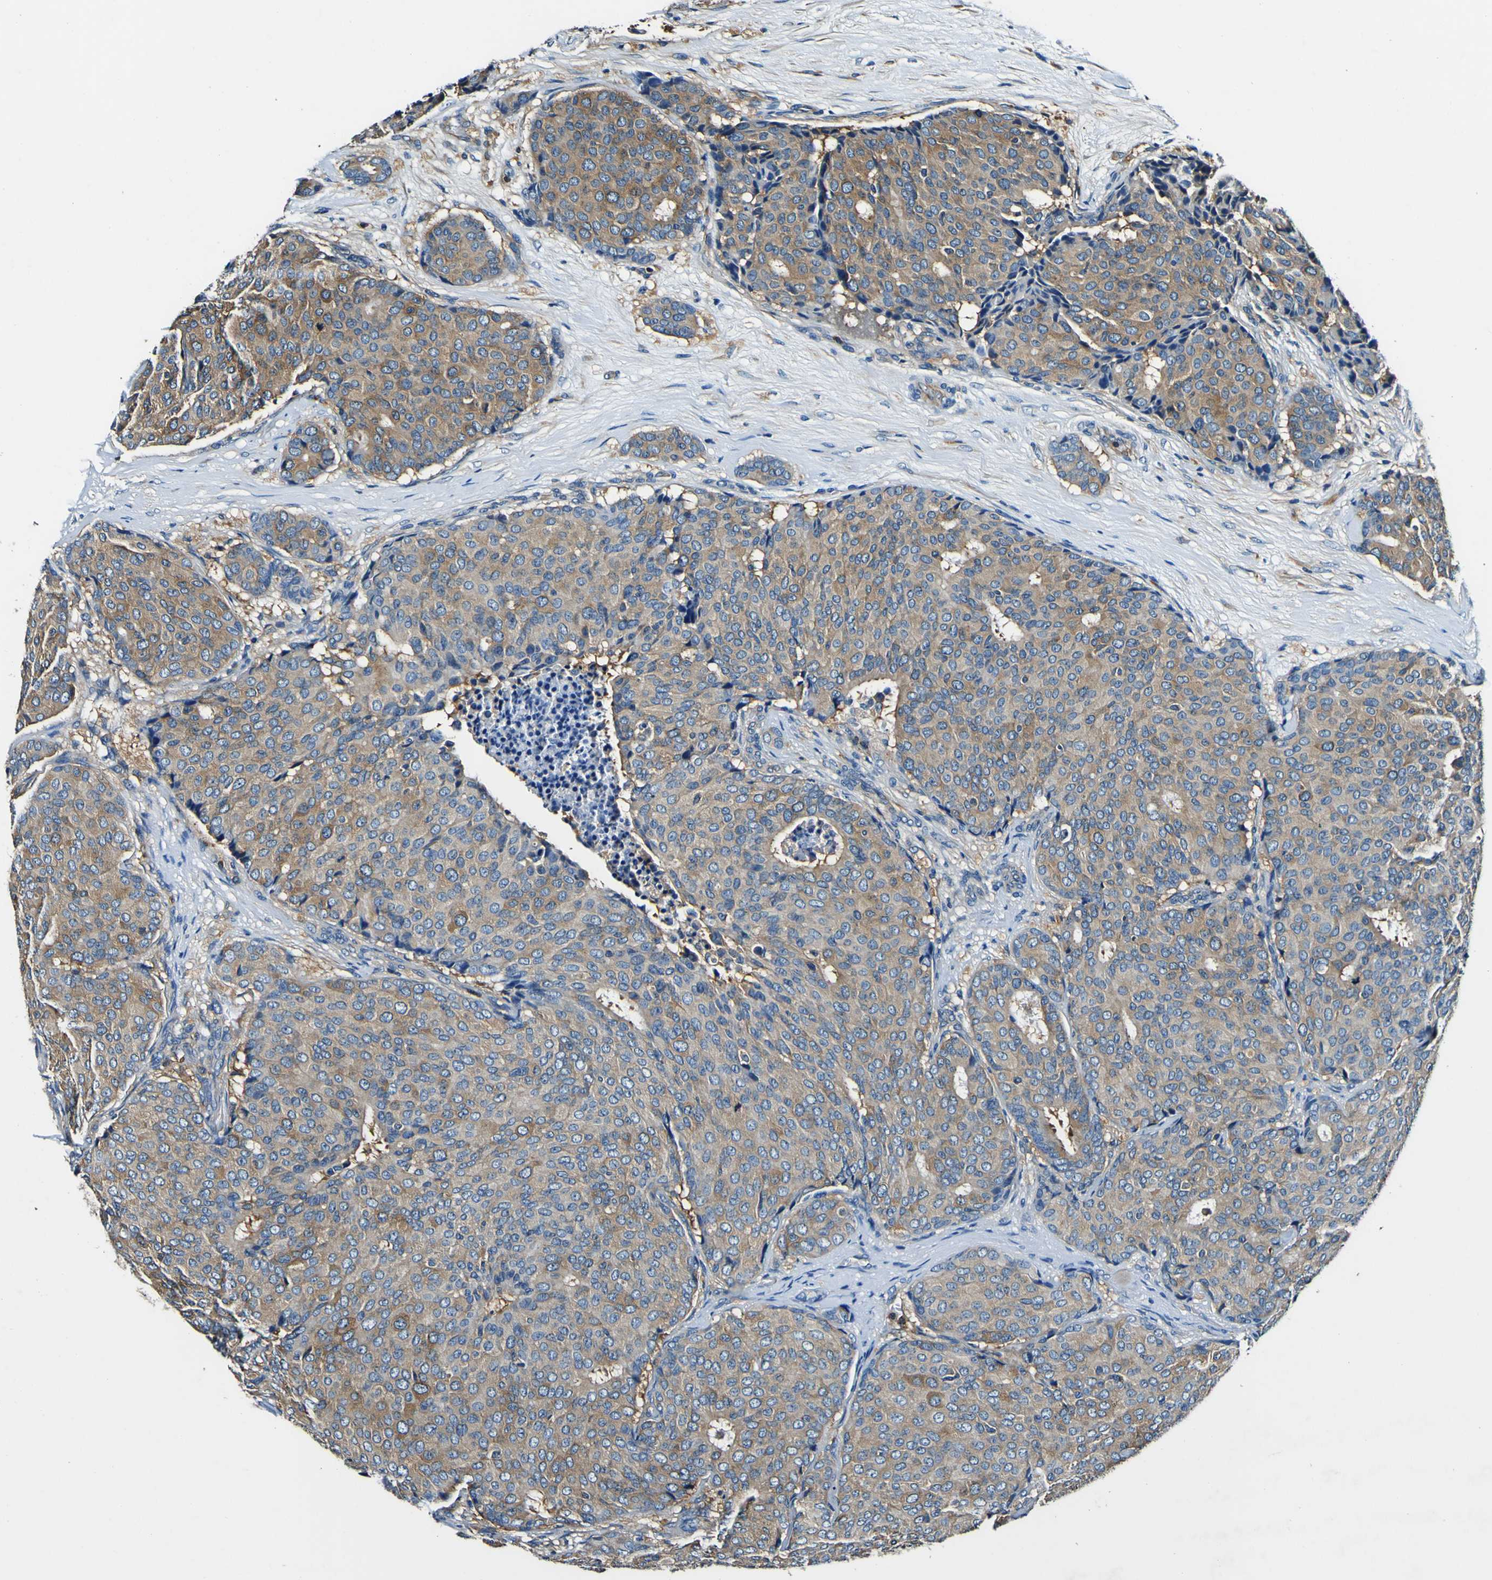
{"staining": {"intensity": "weak", "quantity": ">75%", "location": "cytoplasmic/membranous"}, "tissue": "breast cancer", "cell_type": "Tumor cells", "image_type": "cancer", "snomed": [{"axis": "morphology", "description": "Duct carcinoma"}, {"axis": "topography", "description": "Breast"}], "caption": "Tumor cells exhibit weak cytoplasmic/membranous positivity in approximately >75% of cells in breast intraductal carcinoma. Immunohistochemistry (ihc) stains the protein in brown and the nuclei are stained blue.", "gene": "RHOT2", "patient": {"sex": "female", "age": 75}}